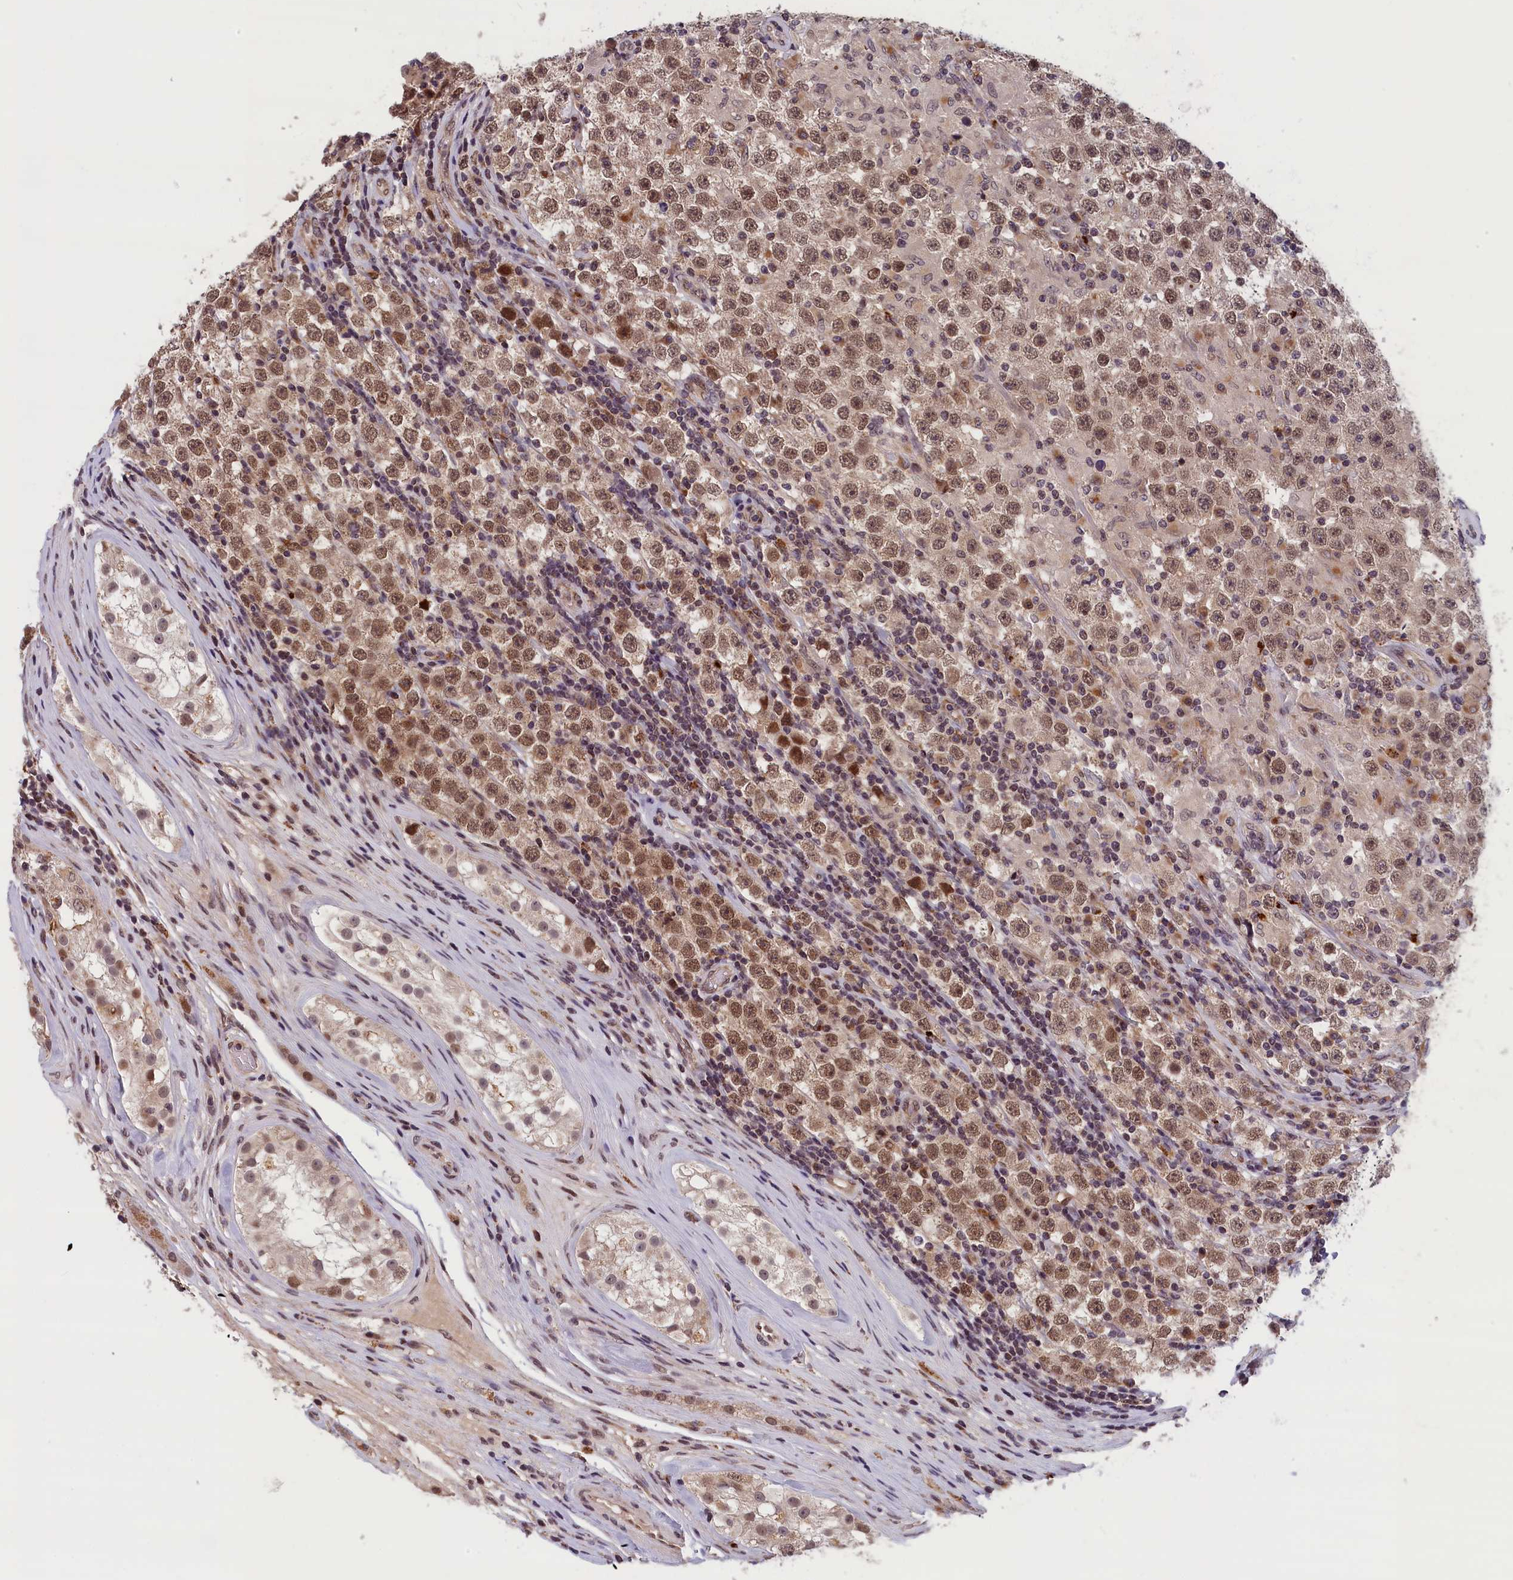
{"staining": {"intensity": "moderate", "quantity": "25%-75%", "location": "nuclear"}, "tissue": "testis cancer", "cell_type": "Tumor cells", "image_type": "cancer", "snomed": [{"axis": "morphology", "description": "Normal tissue, NOS"}, {"axis": "morphology", "description": "Urothelial carcinoma, High grade"}, {"axis": "morphology", "description": "Seminoma, NOS"}, {"axis": "morphology", "description": "Carcinoma, Embryonal, NOS"}, {"axis": "topography", "description": "Urinary bladder"}, {"axis": "topography", "description": "Testis"}], "caption": "About 25%-75% of tumor cells in testis cancer (seminoma) demonstrate moderate nuclear protein positivity as visualized by brown immunohistochemical staining.", "gene": "KCNK6", "patient": {"sex": "male", "age": 41}}